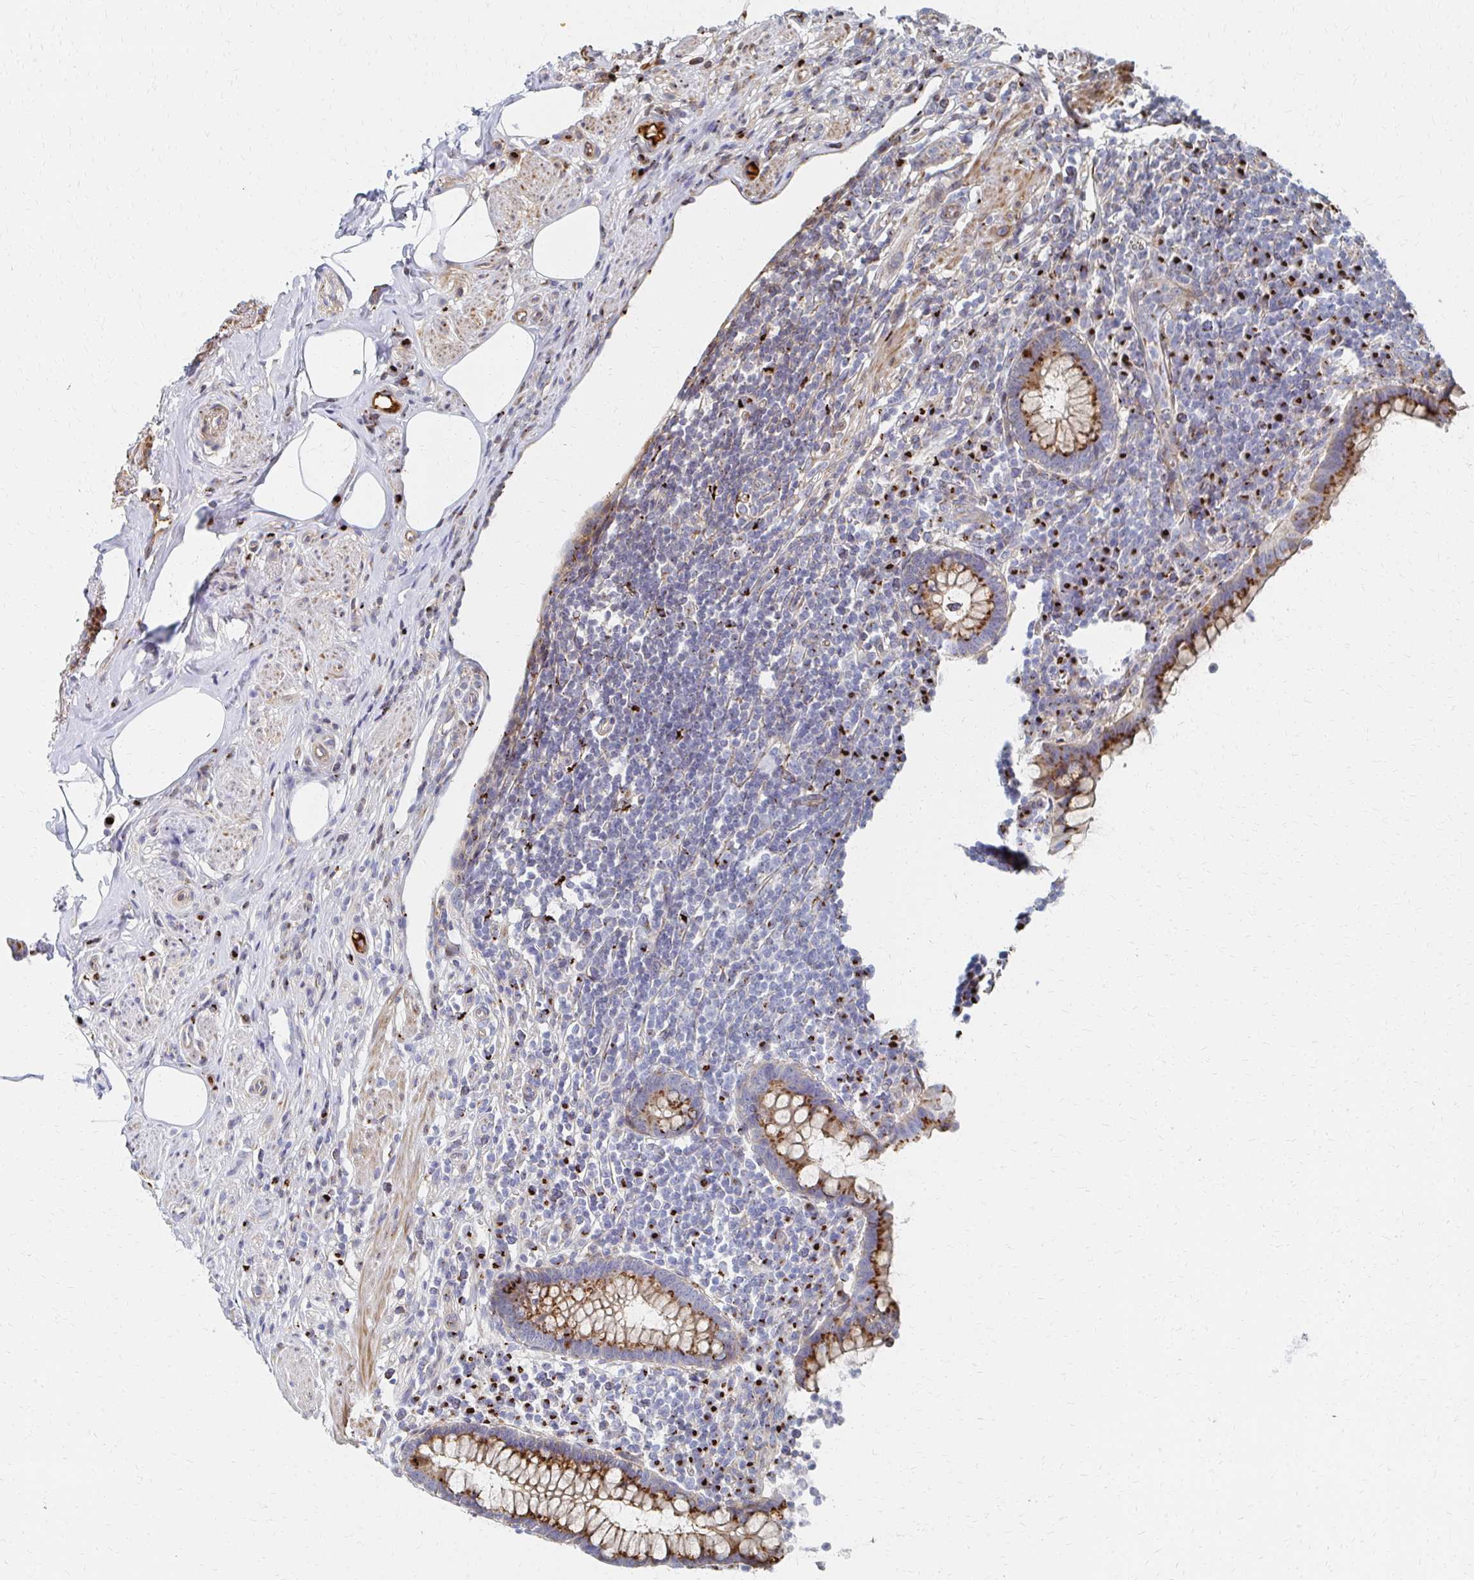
{"staining": {"intensity": "moderate", "quantity": ">75%", "location": "cytoplasmic/membranous"}, "tissue": "appendix", "cell_type": "Glandular cells", "image_type": "normal", "snomed": [{"axis": "morphology", "description": "Normal tissue, NOS"}, {"axis": "topography", "description": "Appendix"}], "caption": "A medium amount of moderate cytoplasmic/membranous positivity is present in approximately >75% of glandular cells in normal appendix. (IHC, brightfield microscopy, high magnification).", "gene": "MAN1A1", "patient": {"sex": "female", "age": 56}}